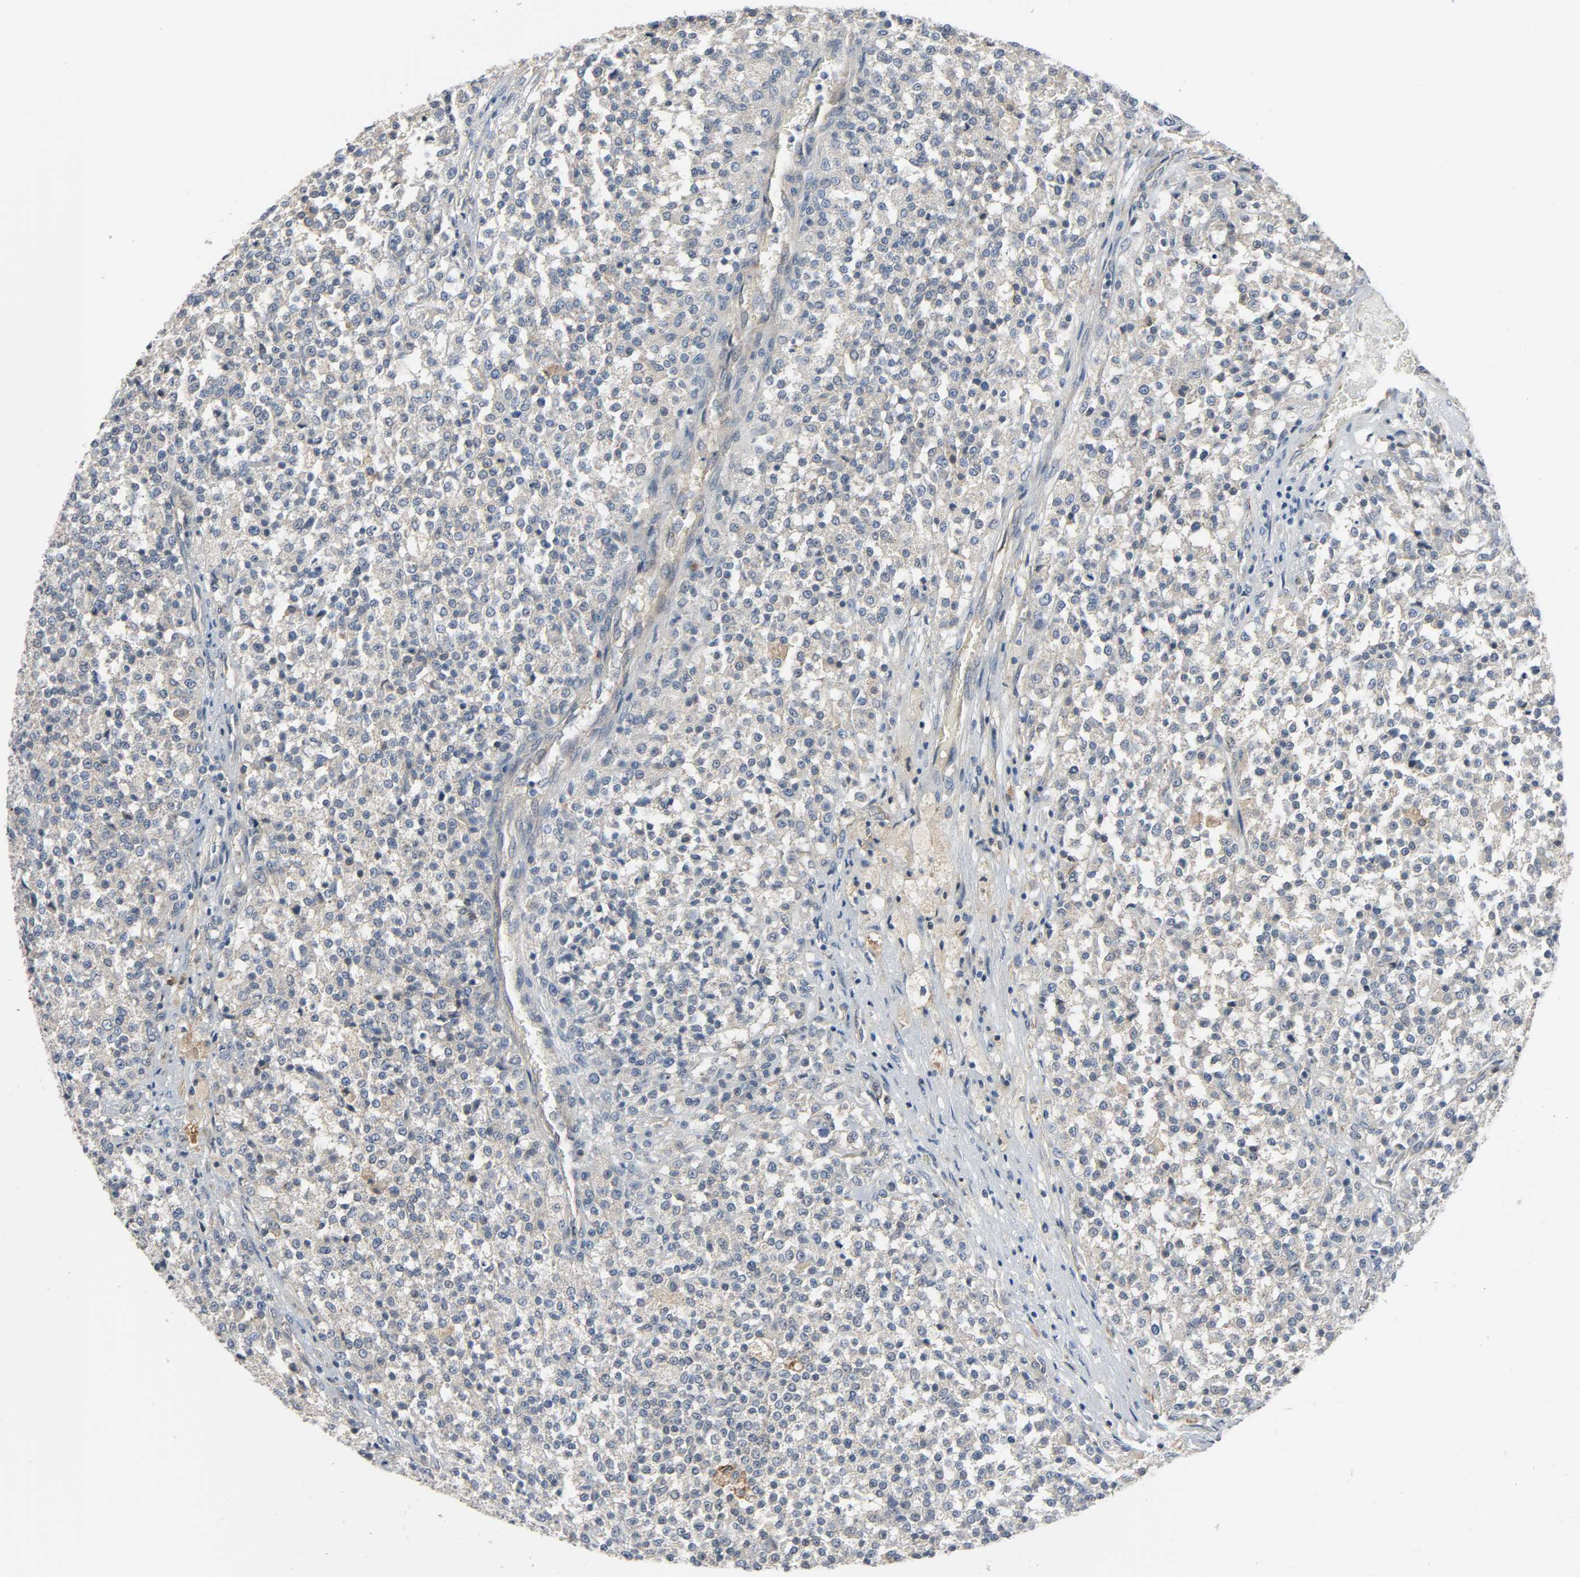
{"staining": {"intensity": "negative", "quantity": "none", "location": "none"}, "tissue": "testis cancer", "cell_type": "Tumor cells", "image_type": "cancer", "snomed": [{"axis": "morphology", "description": "Seminoma, NOS"}, {"axis": "topography", "description": "Testis"}], "caption": "This is an immunohistochemistry micrograph of human testis seminoma. There is no staining in tumor cells.", "gene": "LIMCH1", "patient": {"sex": "male", "age": 59}}